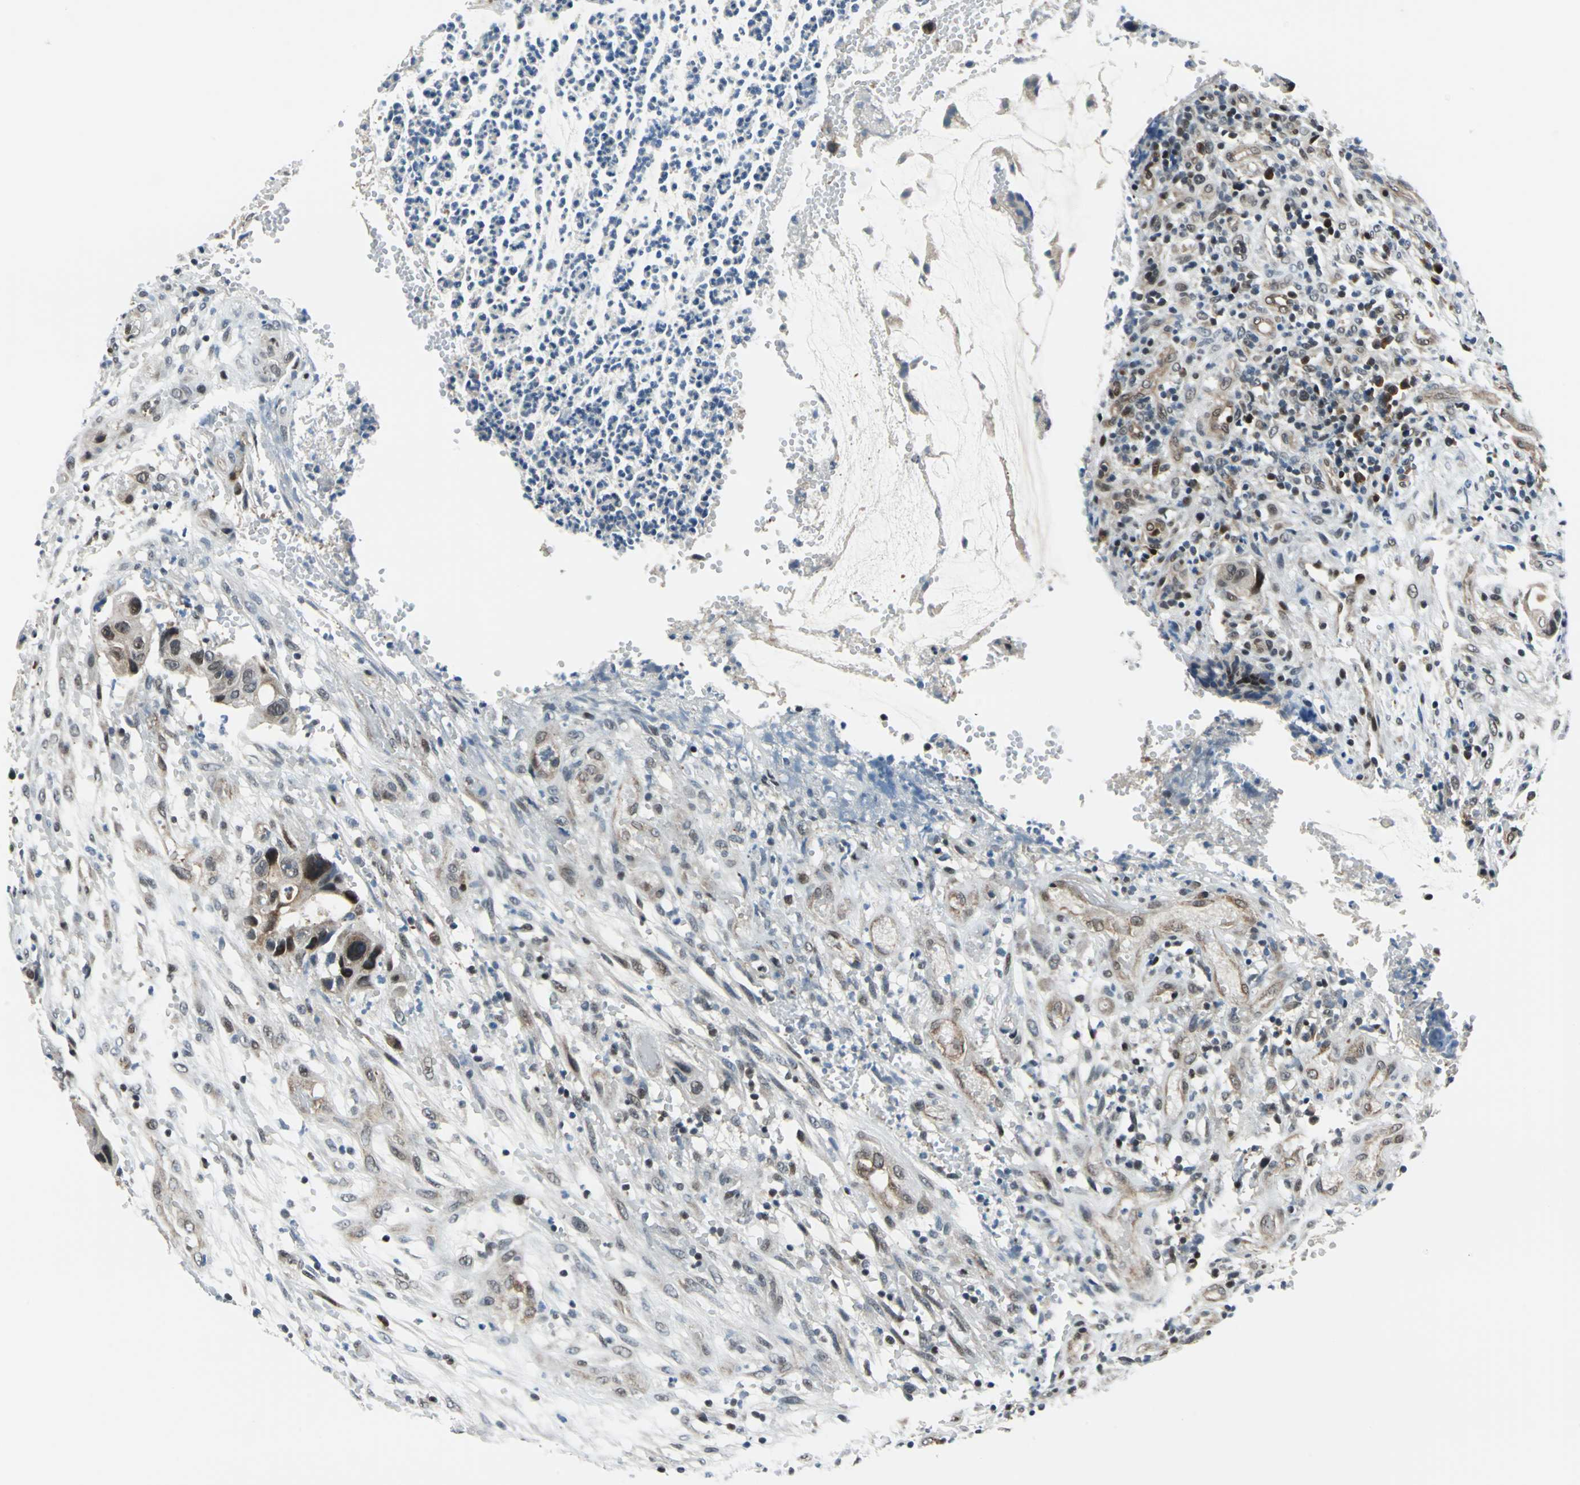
{"staining": {"intensity": "moderate", "quantity": "25%-75%", "location": "cytoplasmic/membranous"}, "tissue": "colorectal cancer", "cell_type": "Tumor cells", "image_type": "cancer", "snomed": [{"axis": "morphology", "description": "Adenocarcinoma, NOS"}, {"axis": "topography", "description": "Colon"}], "caption": "Brown immunohistochemical staining in human adenocarcinoma (colorectal) displays moderate cytoplasmic/membranous staining in about 25%-75% of tumor cells.", "gene": "POLR3K", "patient": {"sex": "female", "age": 57}}